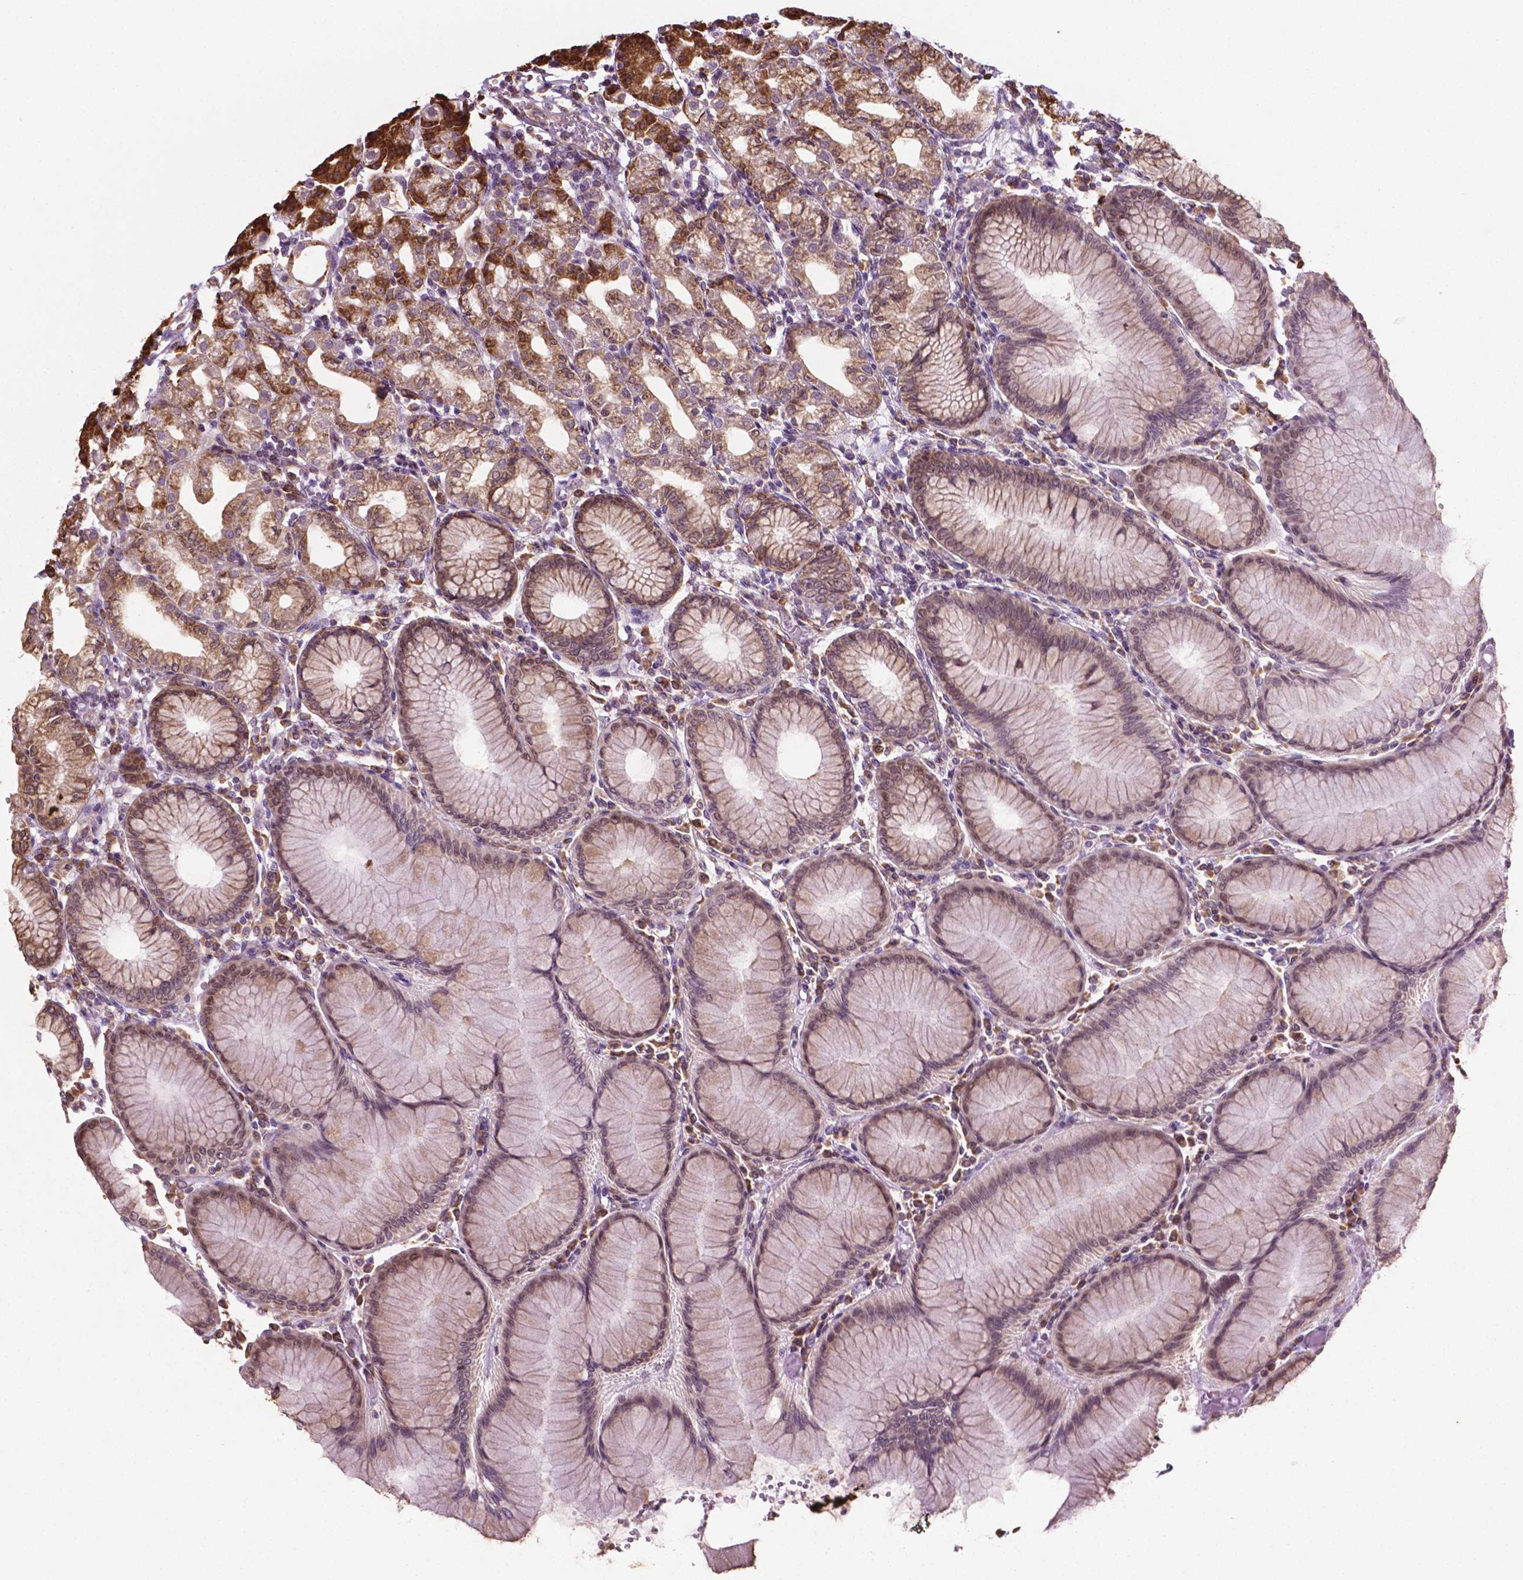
{"staining": {"intensity": "moderate", "quantity": ">75%", "location": "cytoplasmic/membranous"}, "tissue": "stomach", "cell_type": "Glandular cells", "image_type": "normal", "snomed": [{"axis": "morphology", "description": "Normal tissue, NOS"}, {"axis": "topography", "description": "Skeletal muscle"}, {"axis": "topography", "description": "Stomach"}], "caption": "A brown stain highlights moderate cytoplasmic/membranous expression of a protein in glandular cells of benign stomach. (DAB (3,3'-diaminobenzidine) IHC with brightfield microscopy, high magnification).", "gene": "RPL29", "patient": {"sex": "female", "age": 57}}